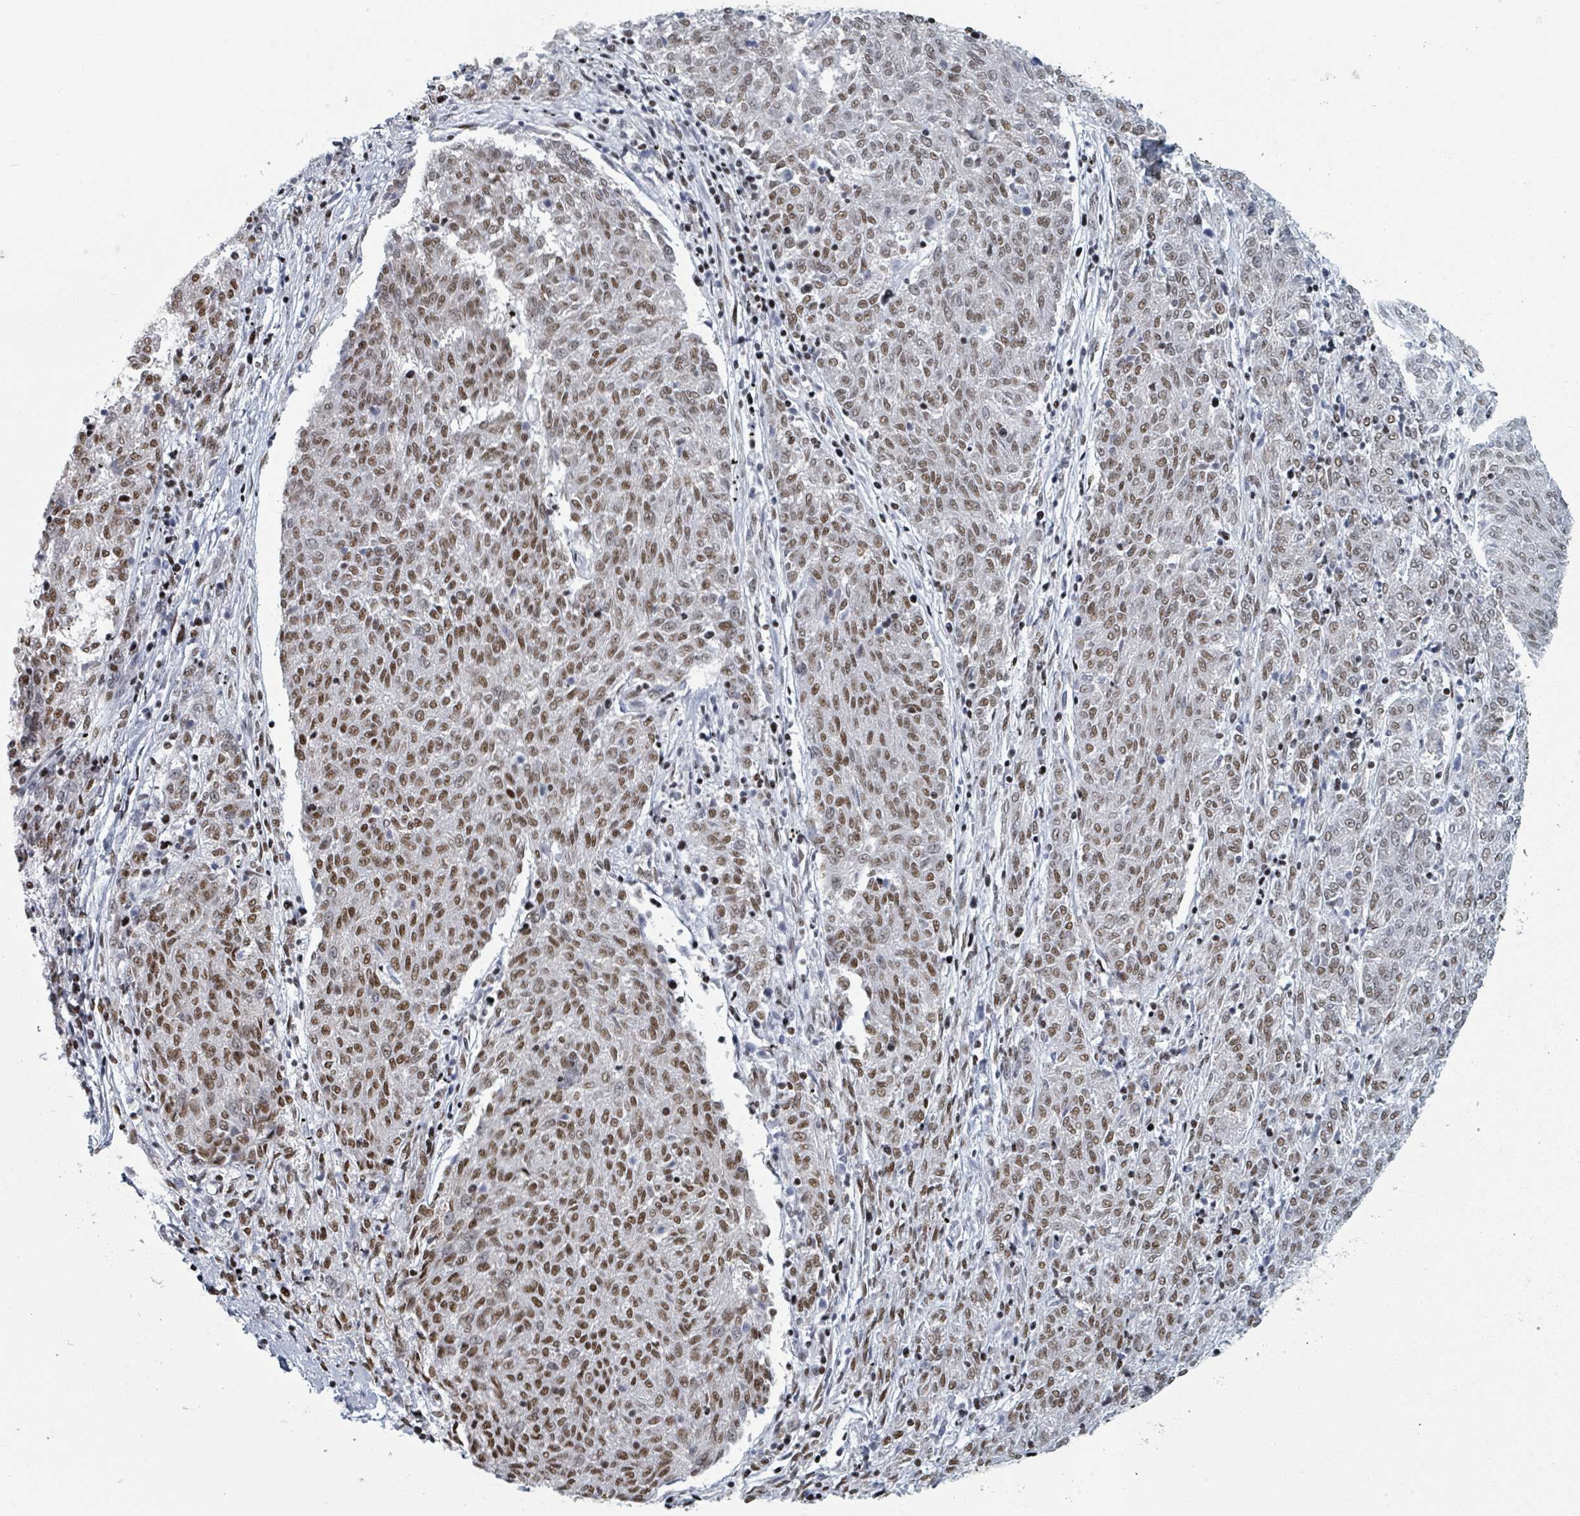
{"staining": {"intensity": "moderate", "quantity": ">75%", "location": "nuclear"}, "tissue": "melanoma", "cell_type": "Tumor cells", "image_type": "cancer", "snomed": [{"axis": "morphology", "description": "Malignant melanoma, NOS"}, {"axis": "topography", "description": "Skin"}], "caption": "A histopathology image of human melanoma stained for a protein shows moderate nuclear brown staining in tumor cells.", "gene": "DHX16", "patient": {"sex": "female", "age": 72}}